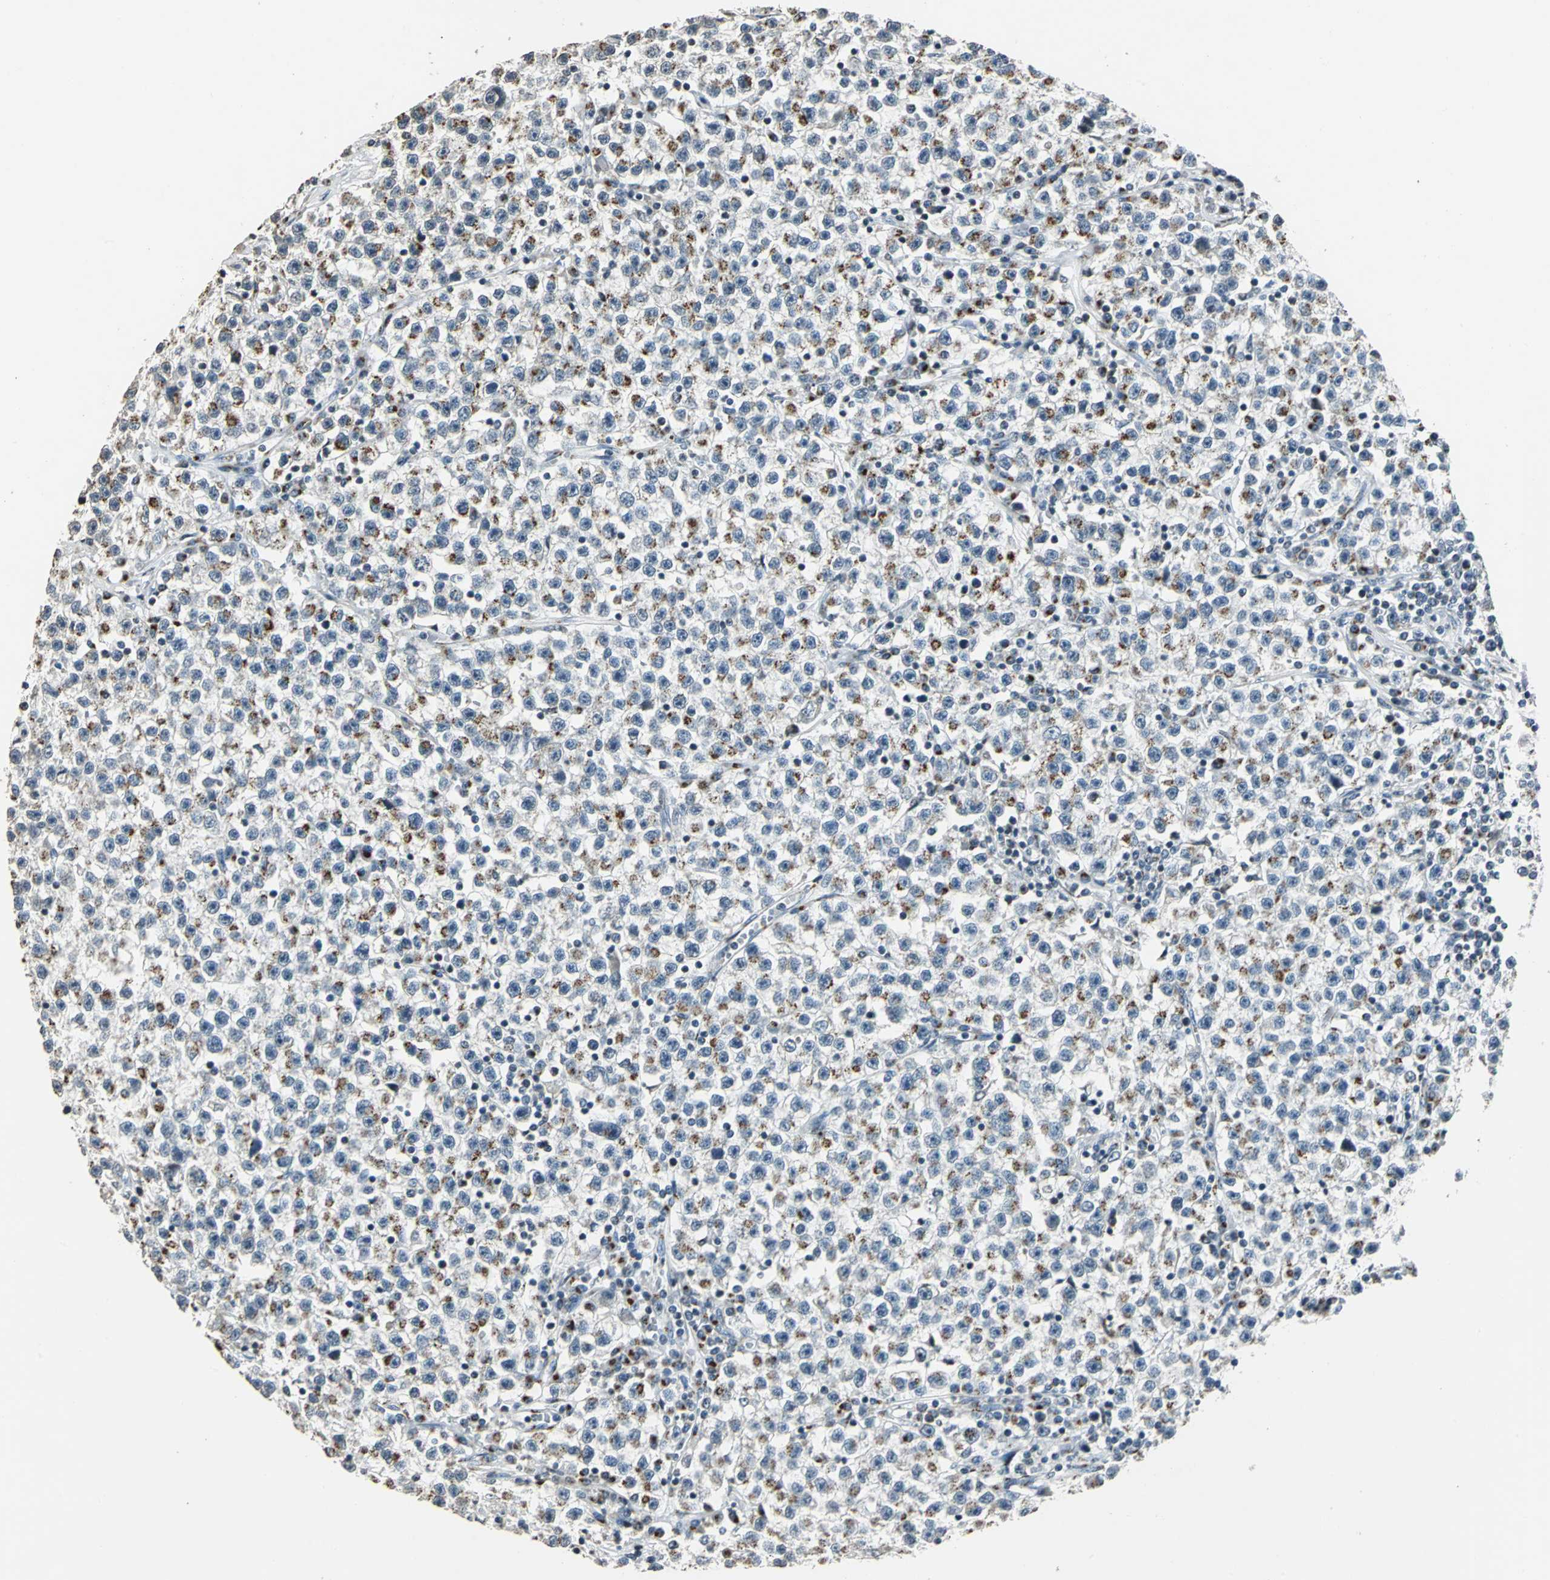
{"staining": {"intensity": "moderate", "quantity": "25%-75%", "location": "cytoplasmic/membranous"}, "tissue": "testis cancer", "cell_type": "Tumor cells", "image_type": "cancer", "snomed": [{"axis": "morphology", "description": "Seminoma, NOS"}, {"axis": "topography", "description": "Testis"}], "caption": "This micrograph displays testis cancer stained with IHC to label a protein in brown. The cytoplasmic/membranous of tumor cells show moderate positivity for the protein. Nuclei are counter-stained blue.", "gene": "TMEM115", "patient": {"sex": "male", "age": 22}}